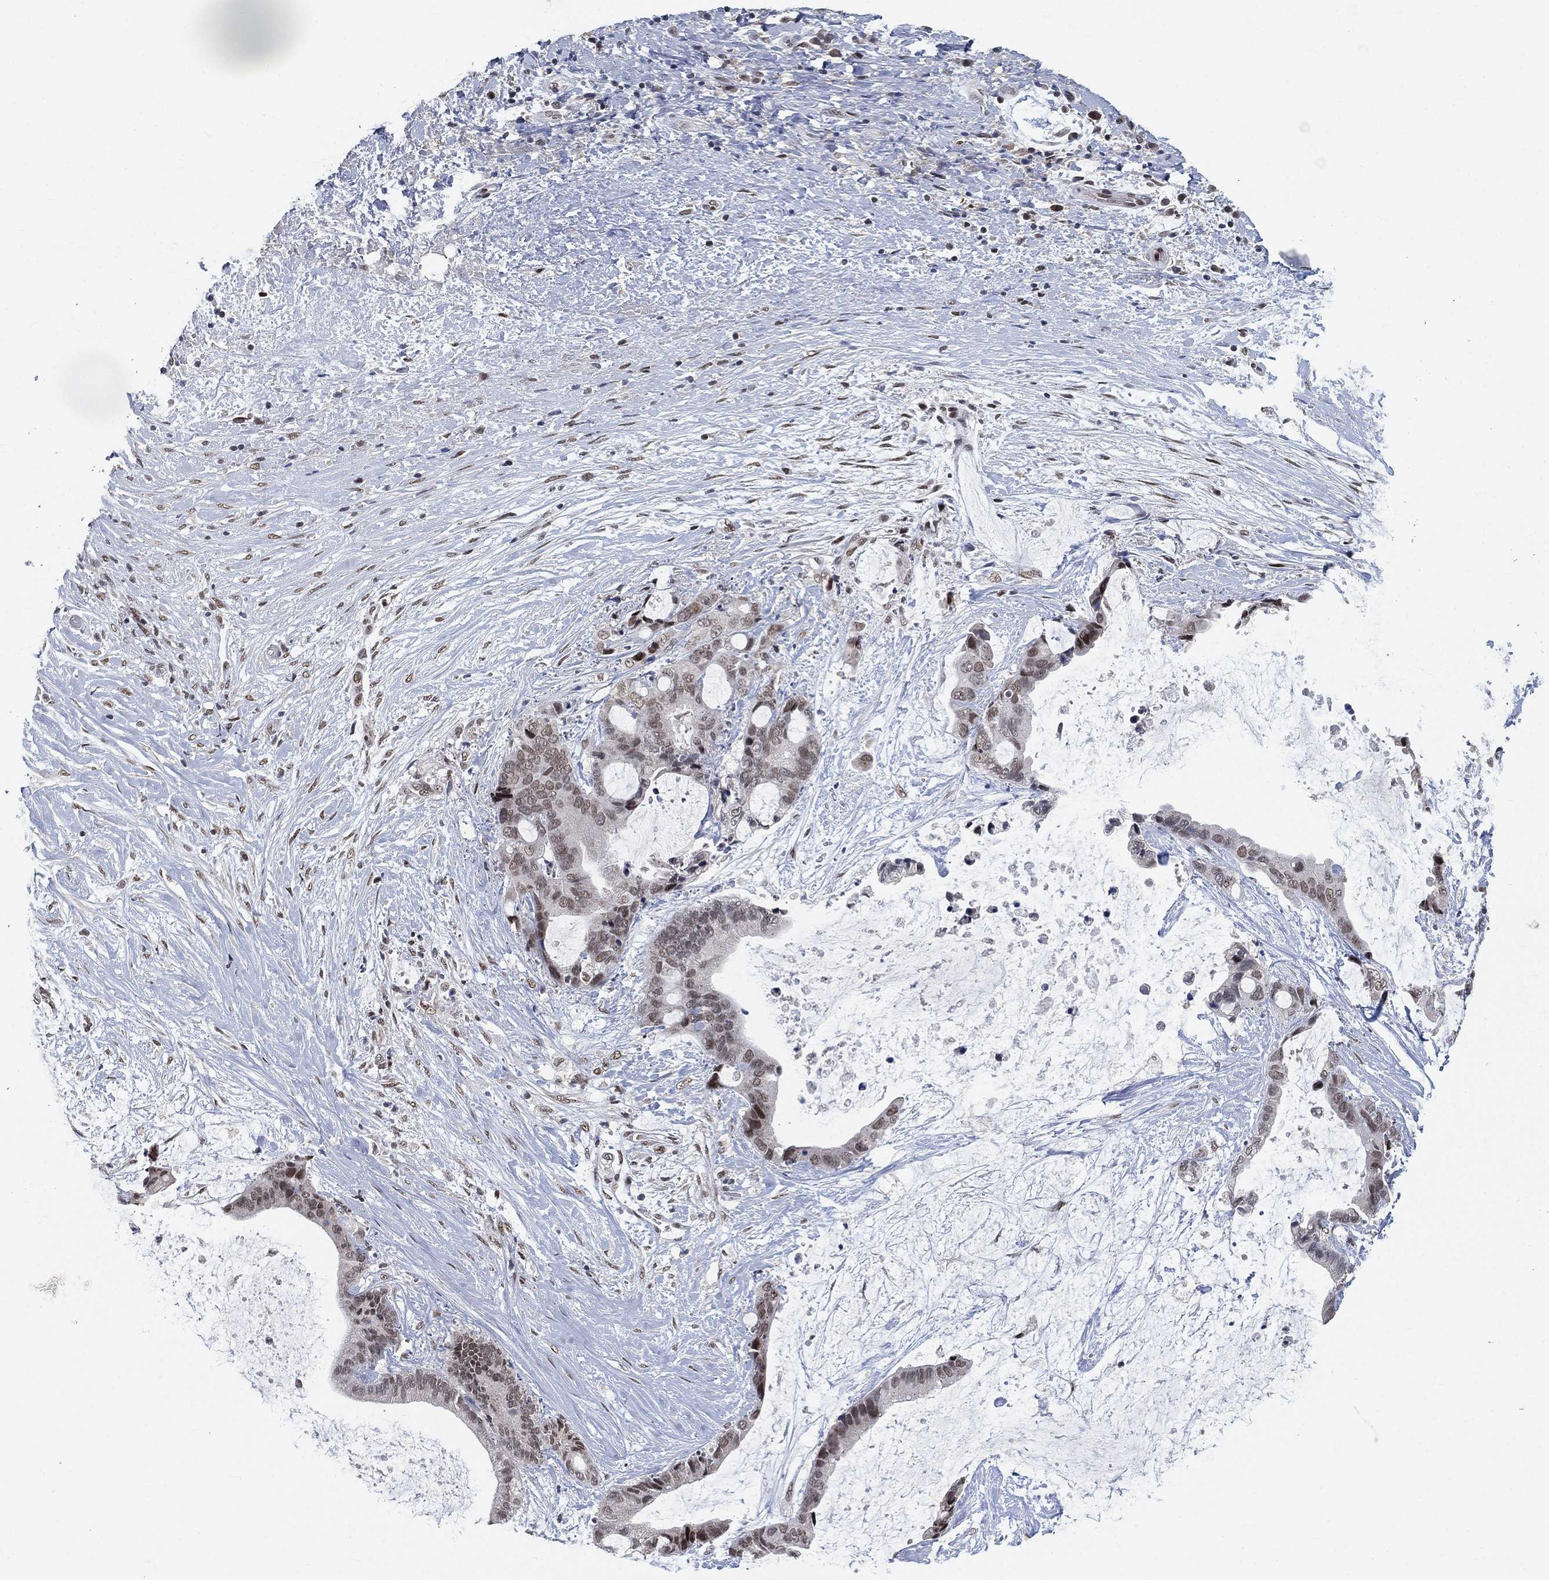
{"staining": {"intensity": "moderate", "quantity": ">75%", "location": "nuclear"}, "tissue": "liver cancer", "cell_type": "Tumor cells", "image_type": "cancer", "snomed": [{"axis": "morphology", "description": "Cholangiocarcinoma"}, {"axis": "topography", "description": "Liver"}], "caption": "Immunohistochemical staining of human liver cholangiocarcinoma displays medium levels of moderate nuclear protein staining in approximately >75% of tumor cells. Nuclei are stained in blue.", "gene": "YLPM1", "patient": {"sex": "female", "age": 73}}